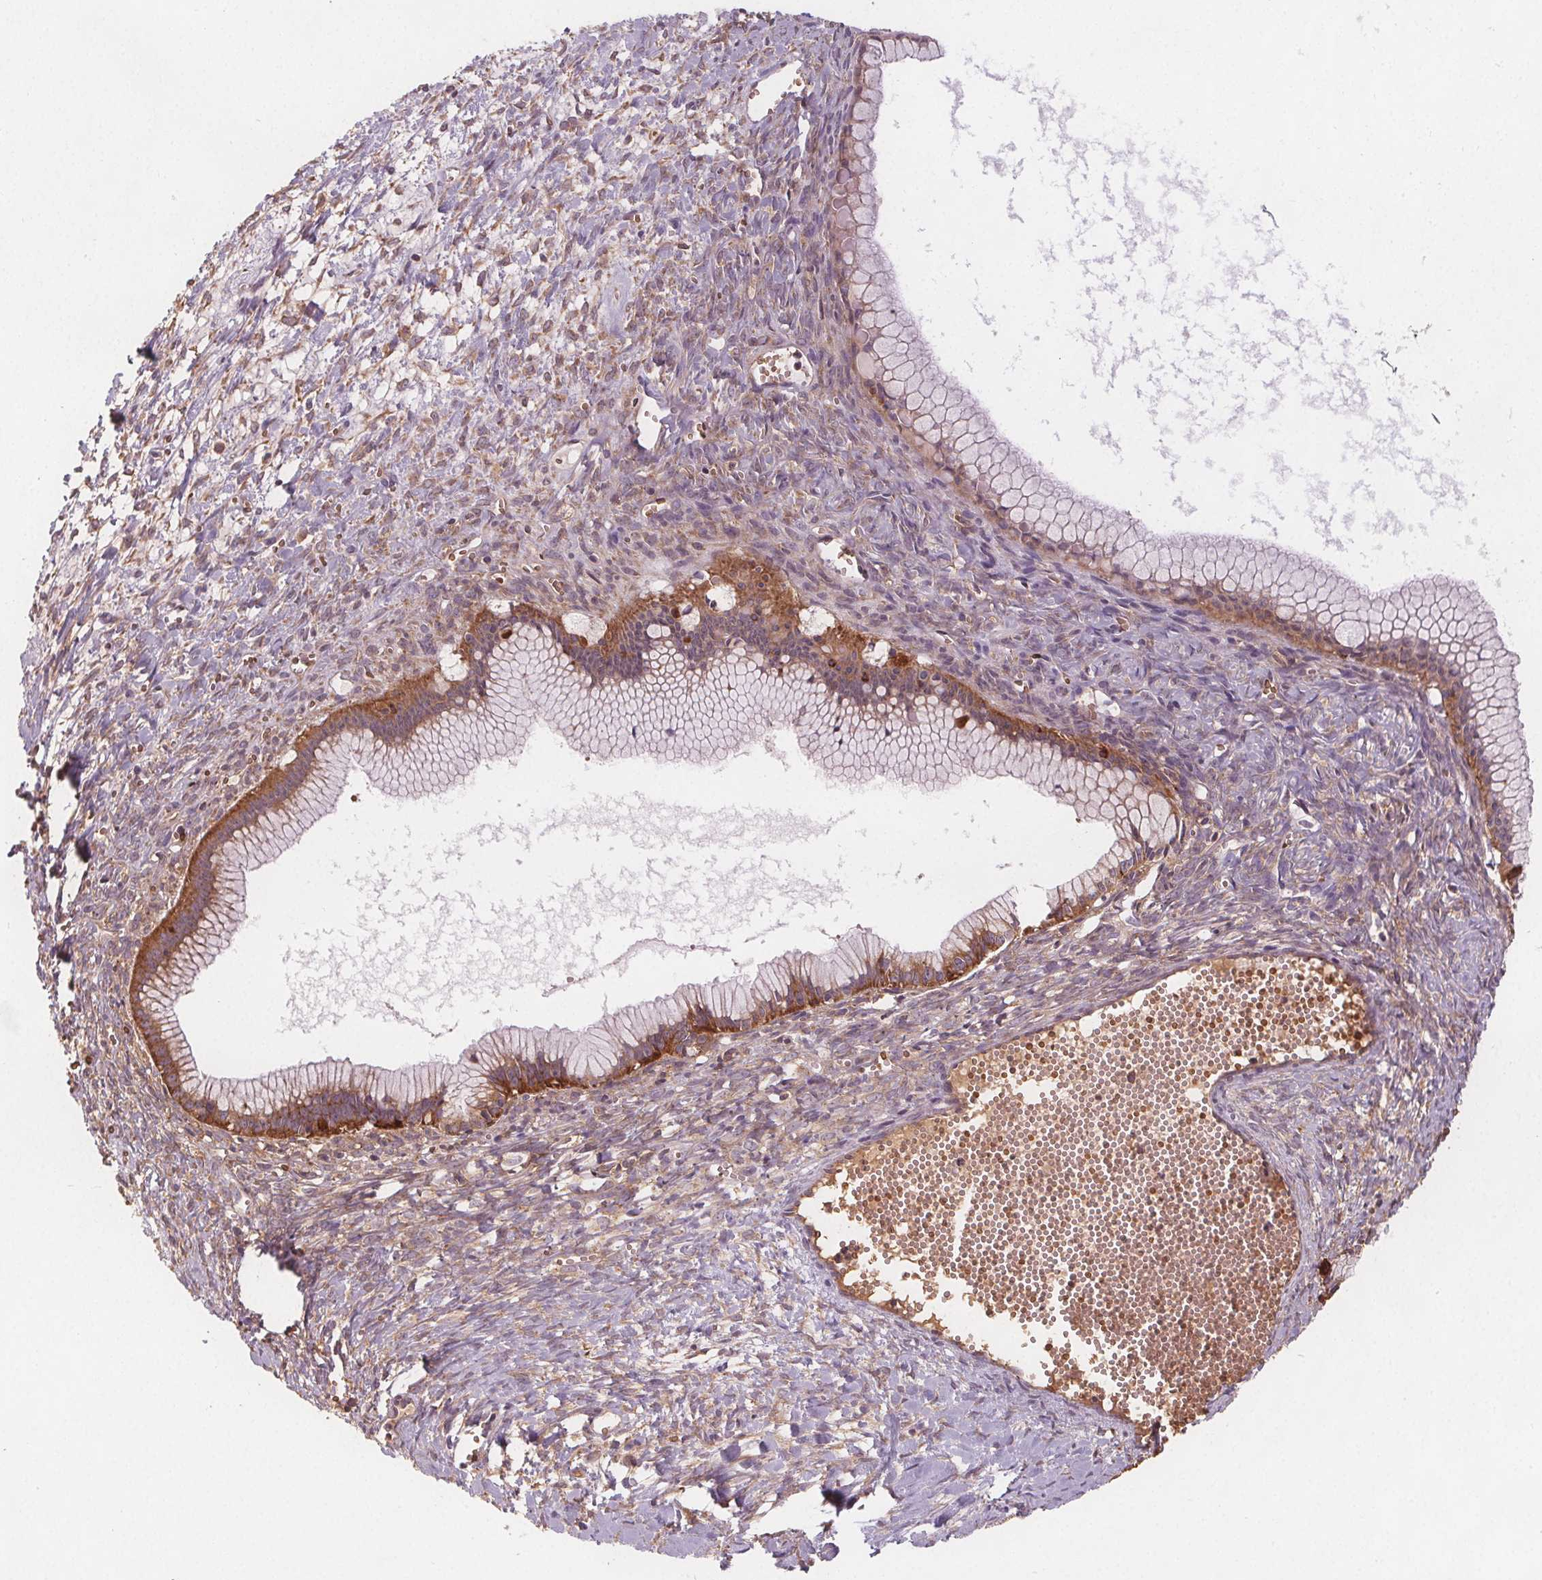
{"staining": {"intensity": "moderate", "quantity": "25%-75%", "location": "cytoplasmic/membranous"}, "tissue": "ovarian cancer", "cell_type": "Tumor cells", "image_type": "cancer", "snomed": [{"axis": "morphology", "description": "Cystadenocarcinoma, mucinous, NOS"}, {"axis": "topography", "description": "Ovary"}], "caption": "A brown stain labels moderate cytoplasmic/membranous staining of a protein in mucinous cystadenocarcinoma (ovarian) tumor cells. Using DAB (brown) and hematoxylin (blue) stains, captured at high magnification using brightfield microscopy.", "gene": "EIF3D", "patient": {"sex": "female", "age": 41}}